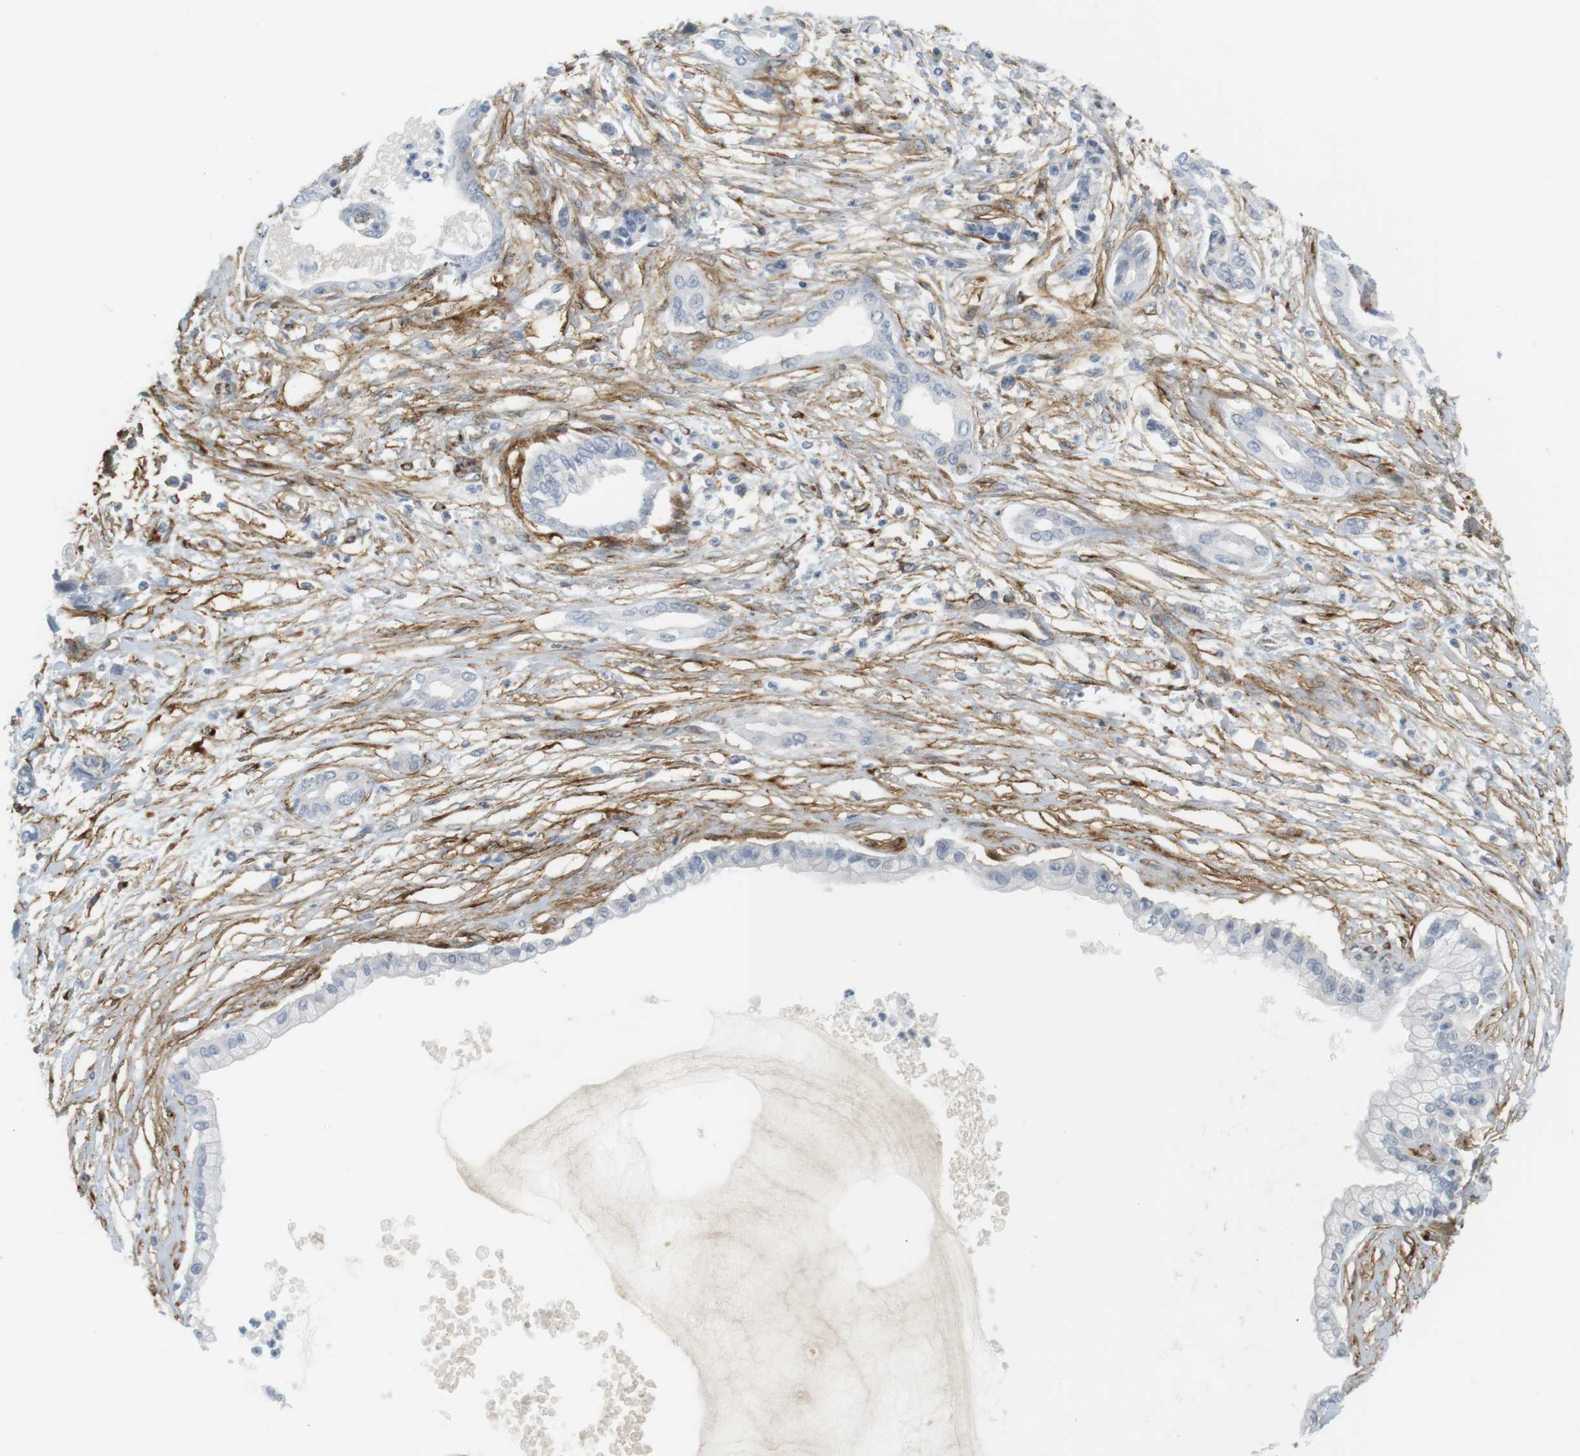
{"staining": {"intensity": "negative", "quantity": "none", "location": "none"}, "tissue": "pancreatic cancer", "cell_type": "Tumor cells", "image_type": "cancer", "snomed": [{"axis": "morphology", "description": "Adenocarcinoma, NOS"}, {"axis": "topography", "description": "Pancreas"}], "caption": "High power microscopy histopathology image of an immunohistochemistry (IHC) micrograph of pancreatic adenocarcinoma, revealing no significant expression in tumor cells.", "gene": "F2R", "patient": {"sex": "male", "age": 56}}